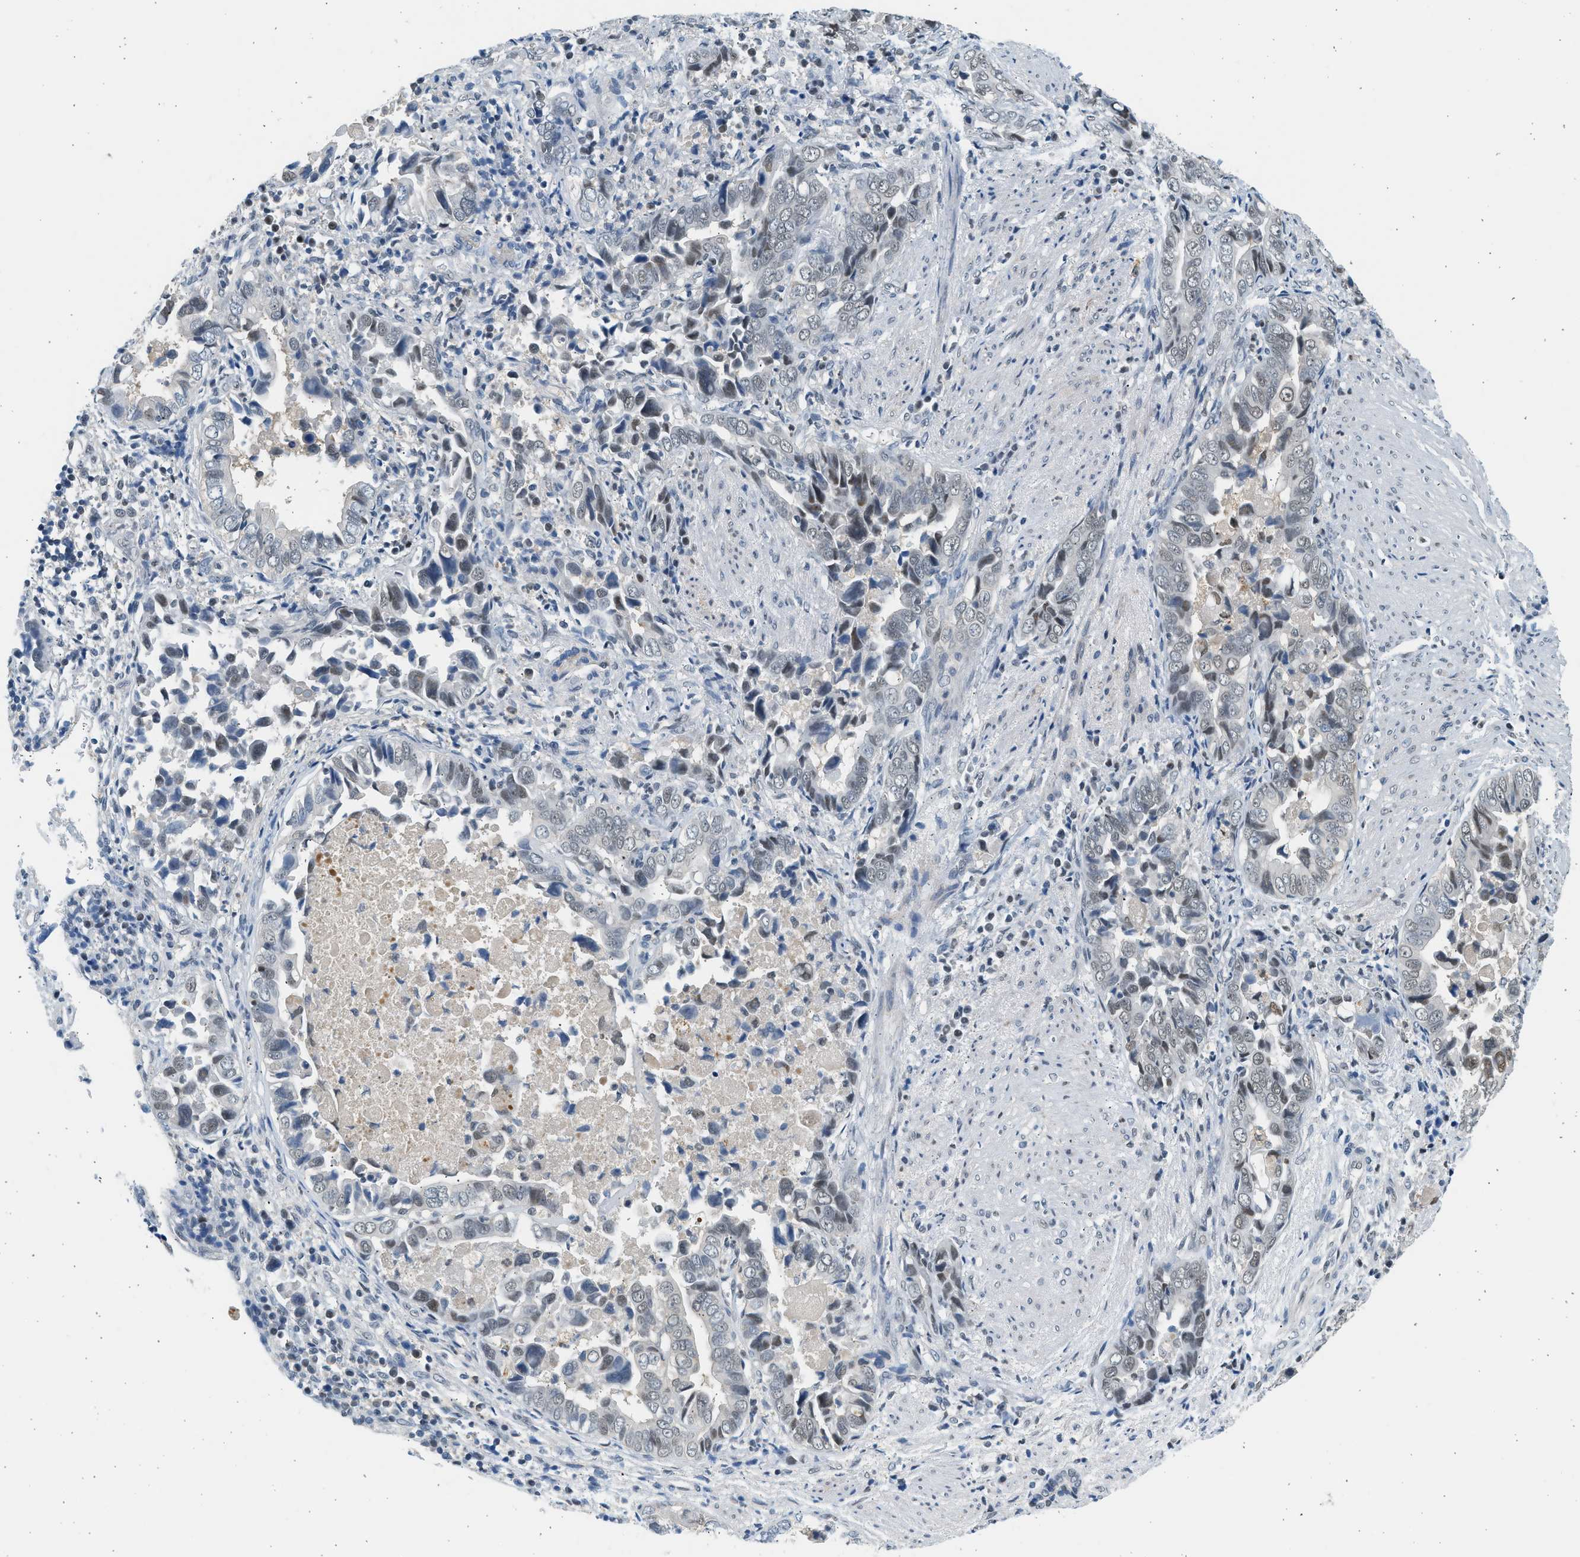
{"staining": {"intensity": "weak", "quantity": "<25%", "location": "nuclear"}, "tissue": "liver cancer", "cell_type": "Tumor cells", "image_type": "cancer", "snomed": [{"axis": "morphology", "description": "Cholangiocarcinoma"}, {"axis": "topography", "description": "Liver"}], "caption": "DAB immunohistochemical staining of human cholangiocarcinoma (liver) reveals no significant expression in tumor cells. Nuclei are stained in blue.", "gene": "HIPK1", "patient": {"sex": "female", "age": 79}}